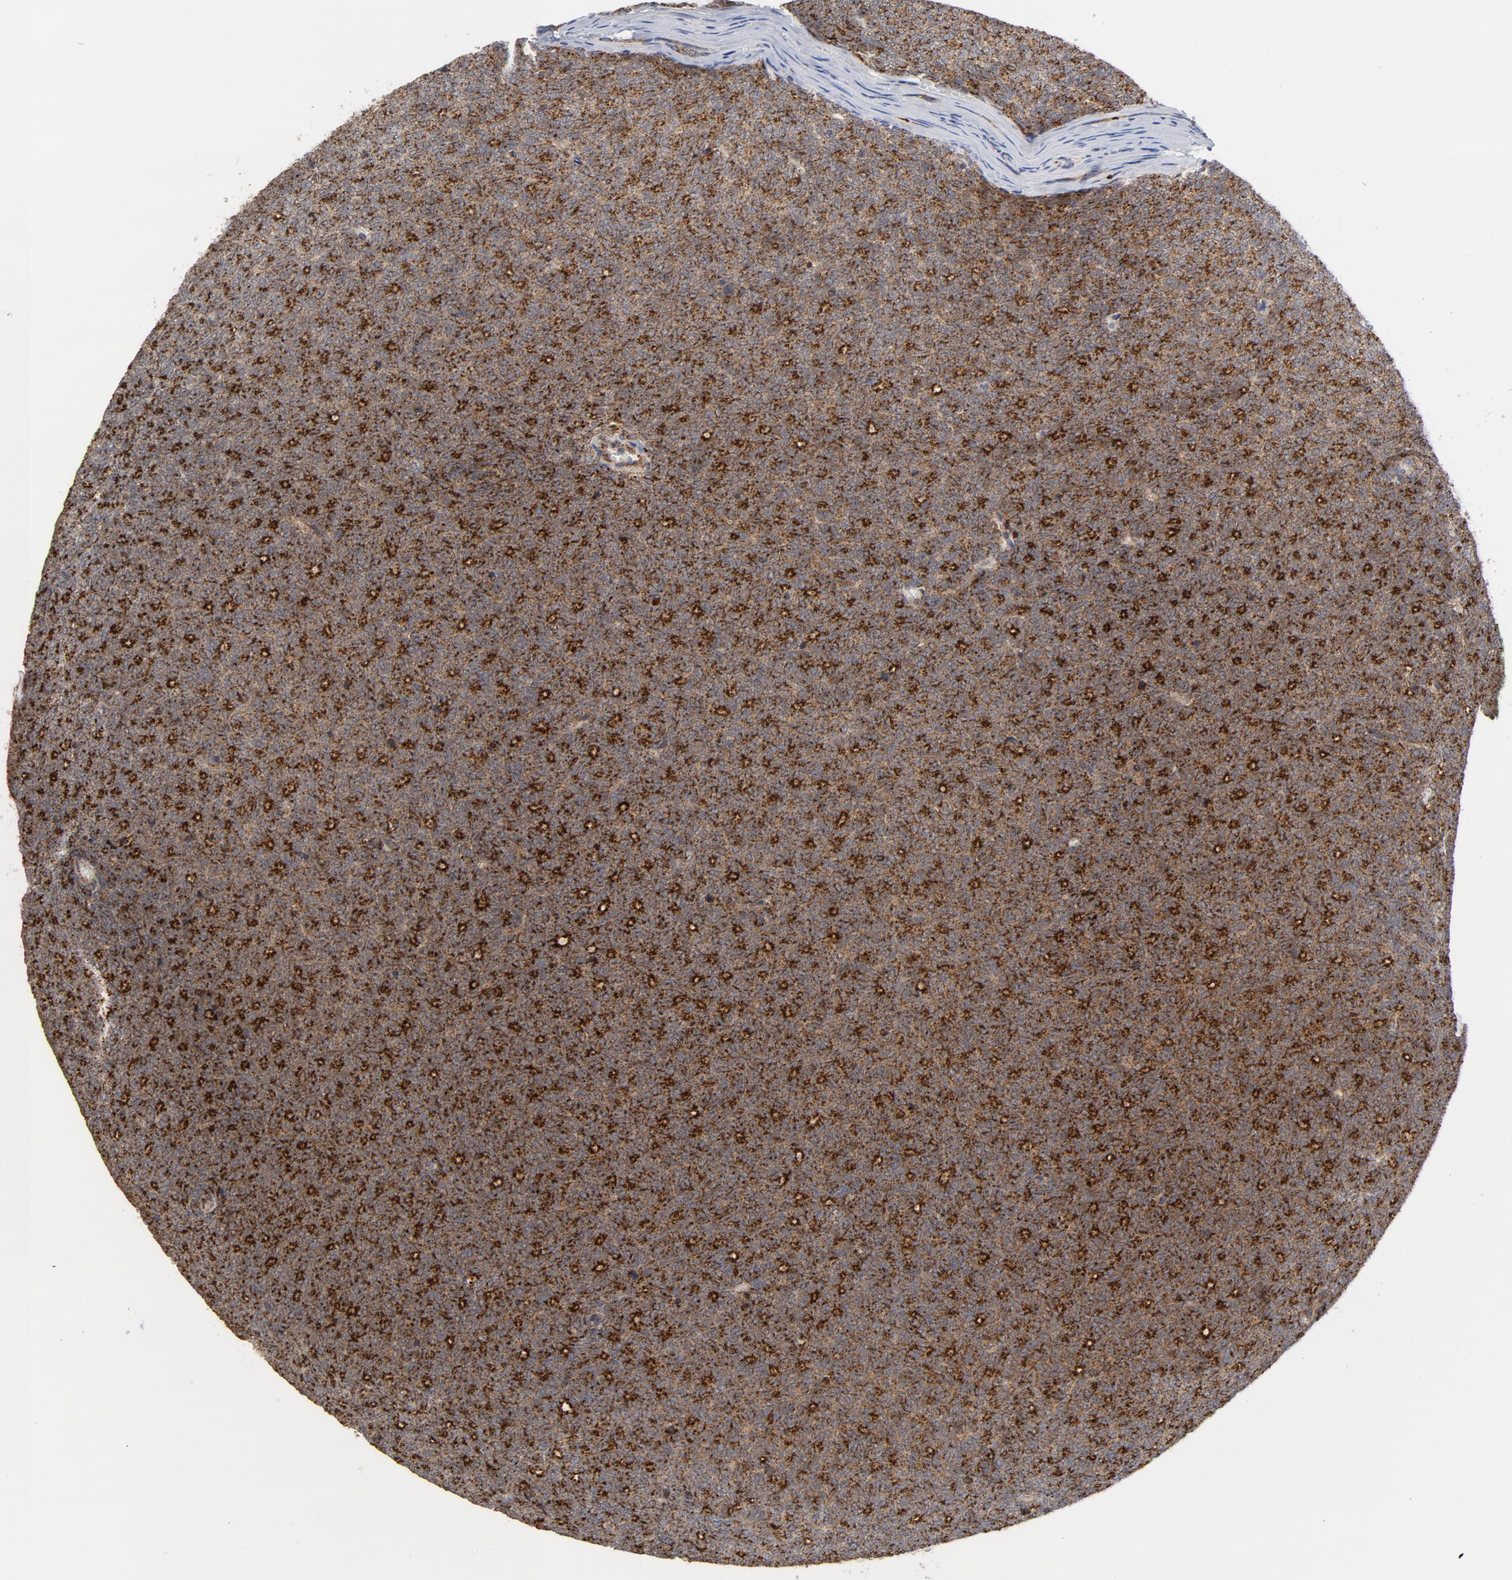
{"staining": {"intensity": "strong", "quantity": ">75%", "location": "cytoplasmic/membranous"}, "tissue": "renal cancer", "cell_type": "Tumor cells", "image_type": "cancer", "snomed": [{"axis": "morphology", "description": "Neoplasm, malignant, NOS"}, {"axis": "topography", "description": "Kidney"}], "caption": "DAB immunohistochemical staining of human neoplasm (malignant) (renal) reveals strong cytoplasmic/membranous protein expression in about >75% of tumor cells.", "gene": "AKT2", "patient": {"sex": "male", "age": 28}}